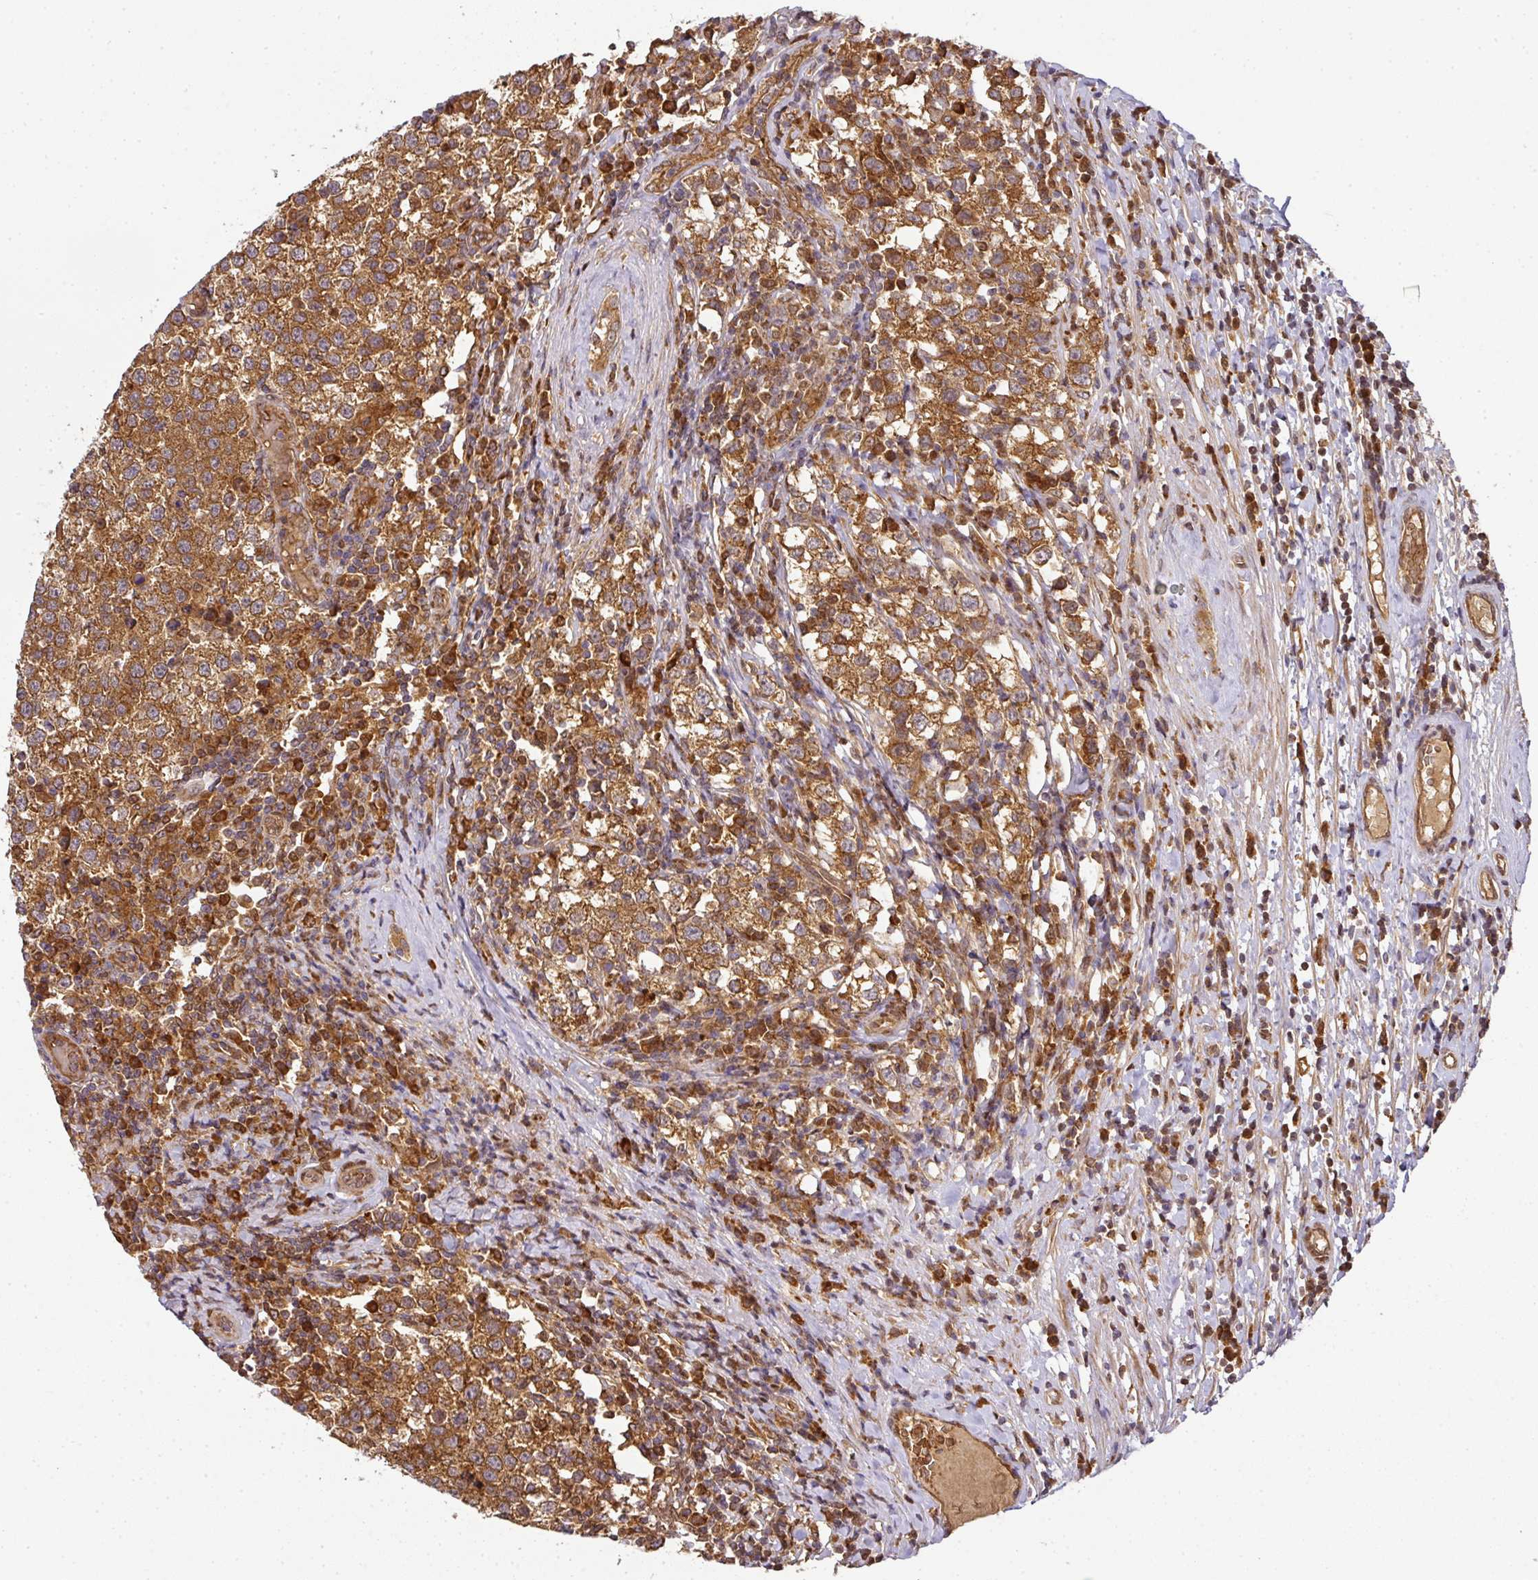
{"staining": {"intensity": "strong", "quantity": ">75%", "location": "cytoplasmic/membranous"}, "tissue": "testis cancer", "cell_type": "Tumor cells", "image_type": "cancer", "snomed": [{"axis": "morphology", "description": "Seminoma, NOS"}, {"axis": "topography", "description": "Testis"}], "caption": "Tumor cells display high levels of strong cytoplasmic/membranous positivity in about >75% of cells in seminoma (testis).", "gene": "MALSU1", "patient": {"sex": "male", "age": 34}}